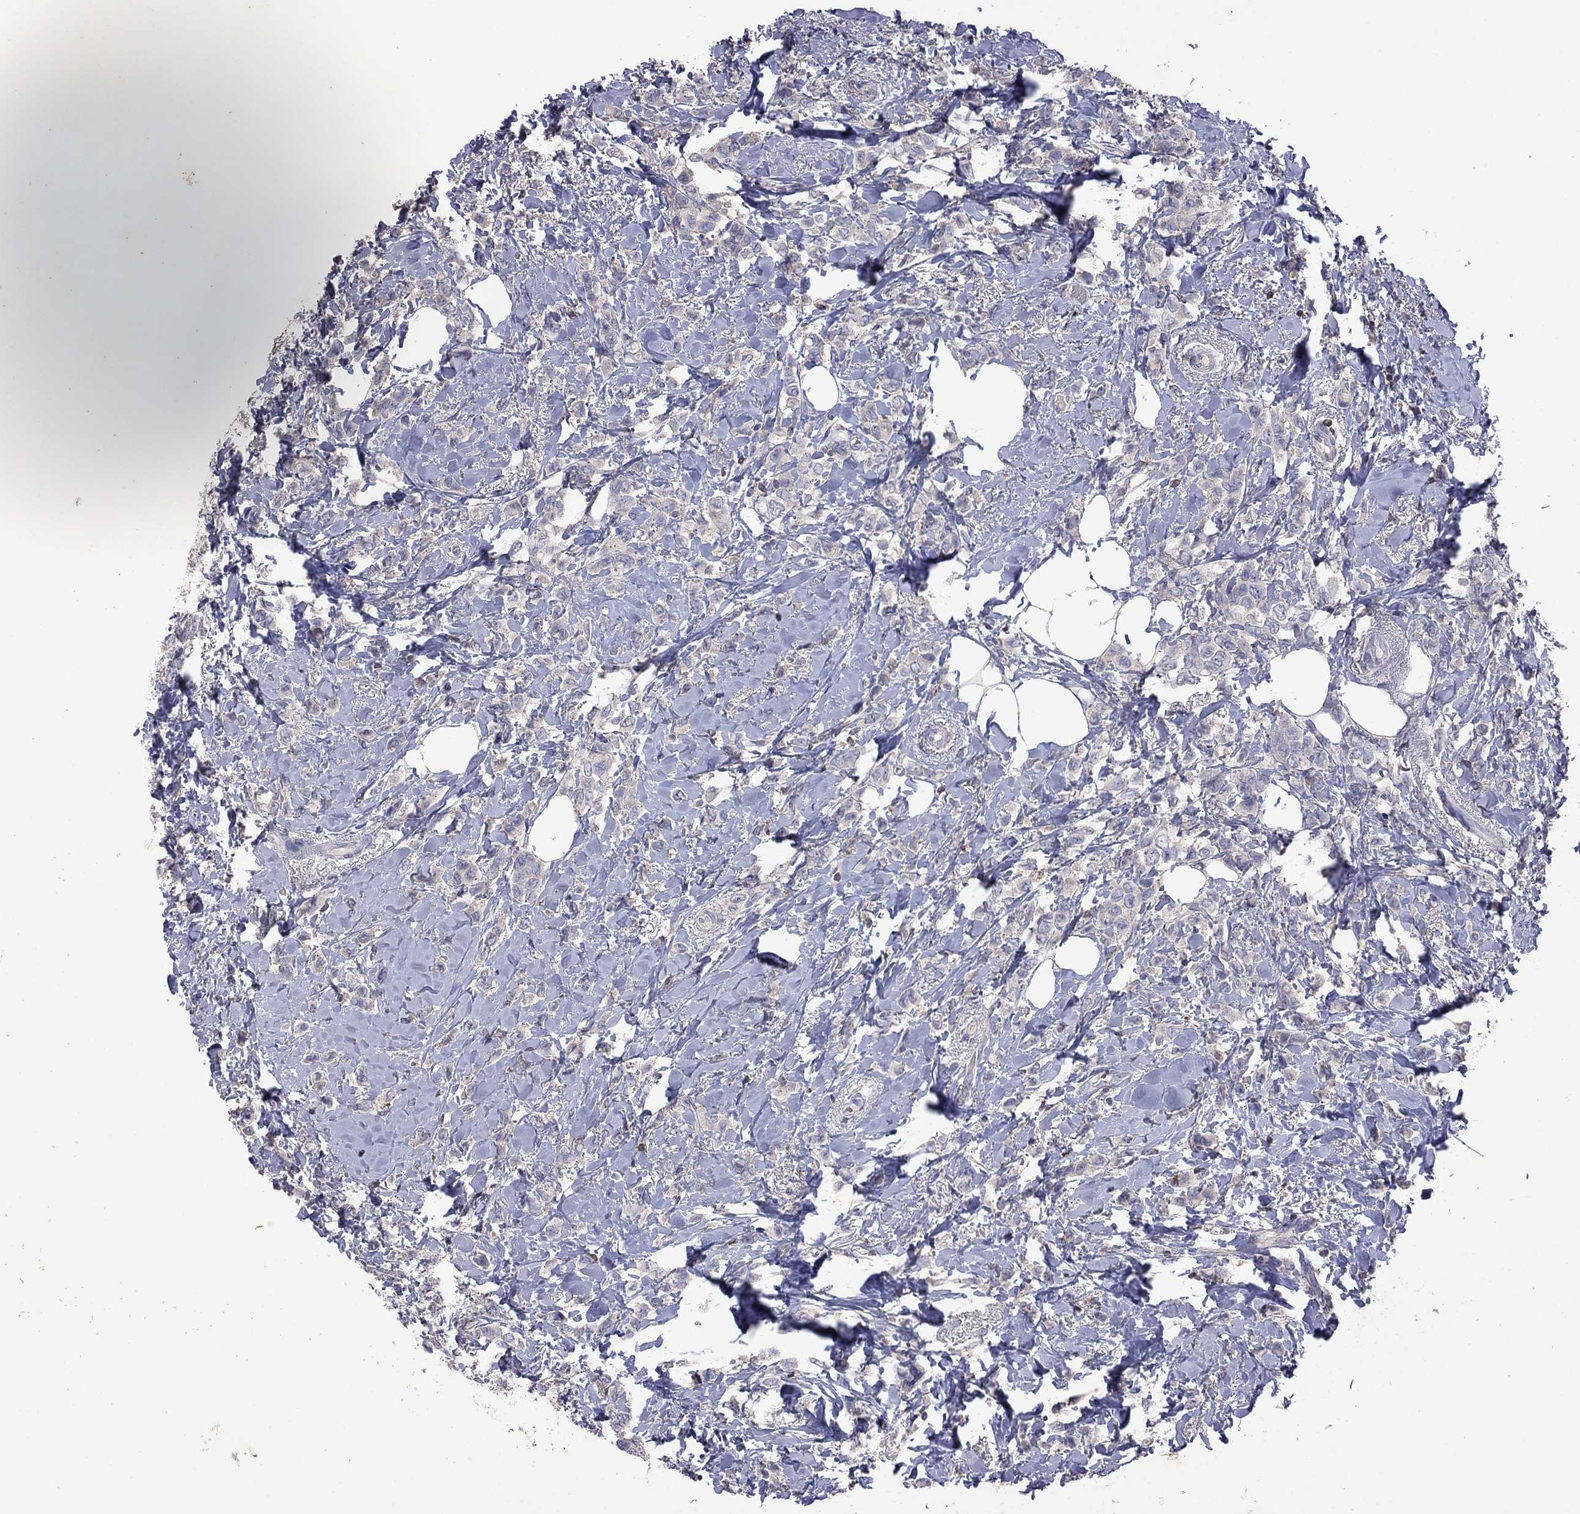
{"staining": {"intensity": "negative", "quantity": "none", "location": "none"}, "tissue": "breast cancer", "cell_type": "Tumor cells", "image_type": "cancer", "snomed": [{"axis": "morphology", "description": "Lobular carcinoma"}, {"axis": "topography", "description": "Breast"}], "caption": "The photomicrograph displays no staining of tumor cells in breast cancer.", "gene": "IPCEF1", "patient": {"sex": "female", "age": 66}}